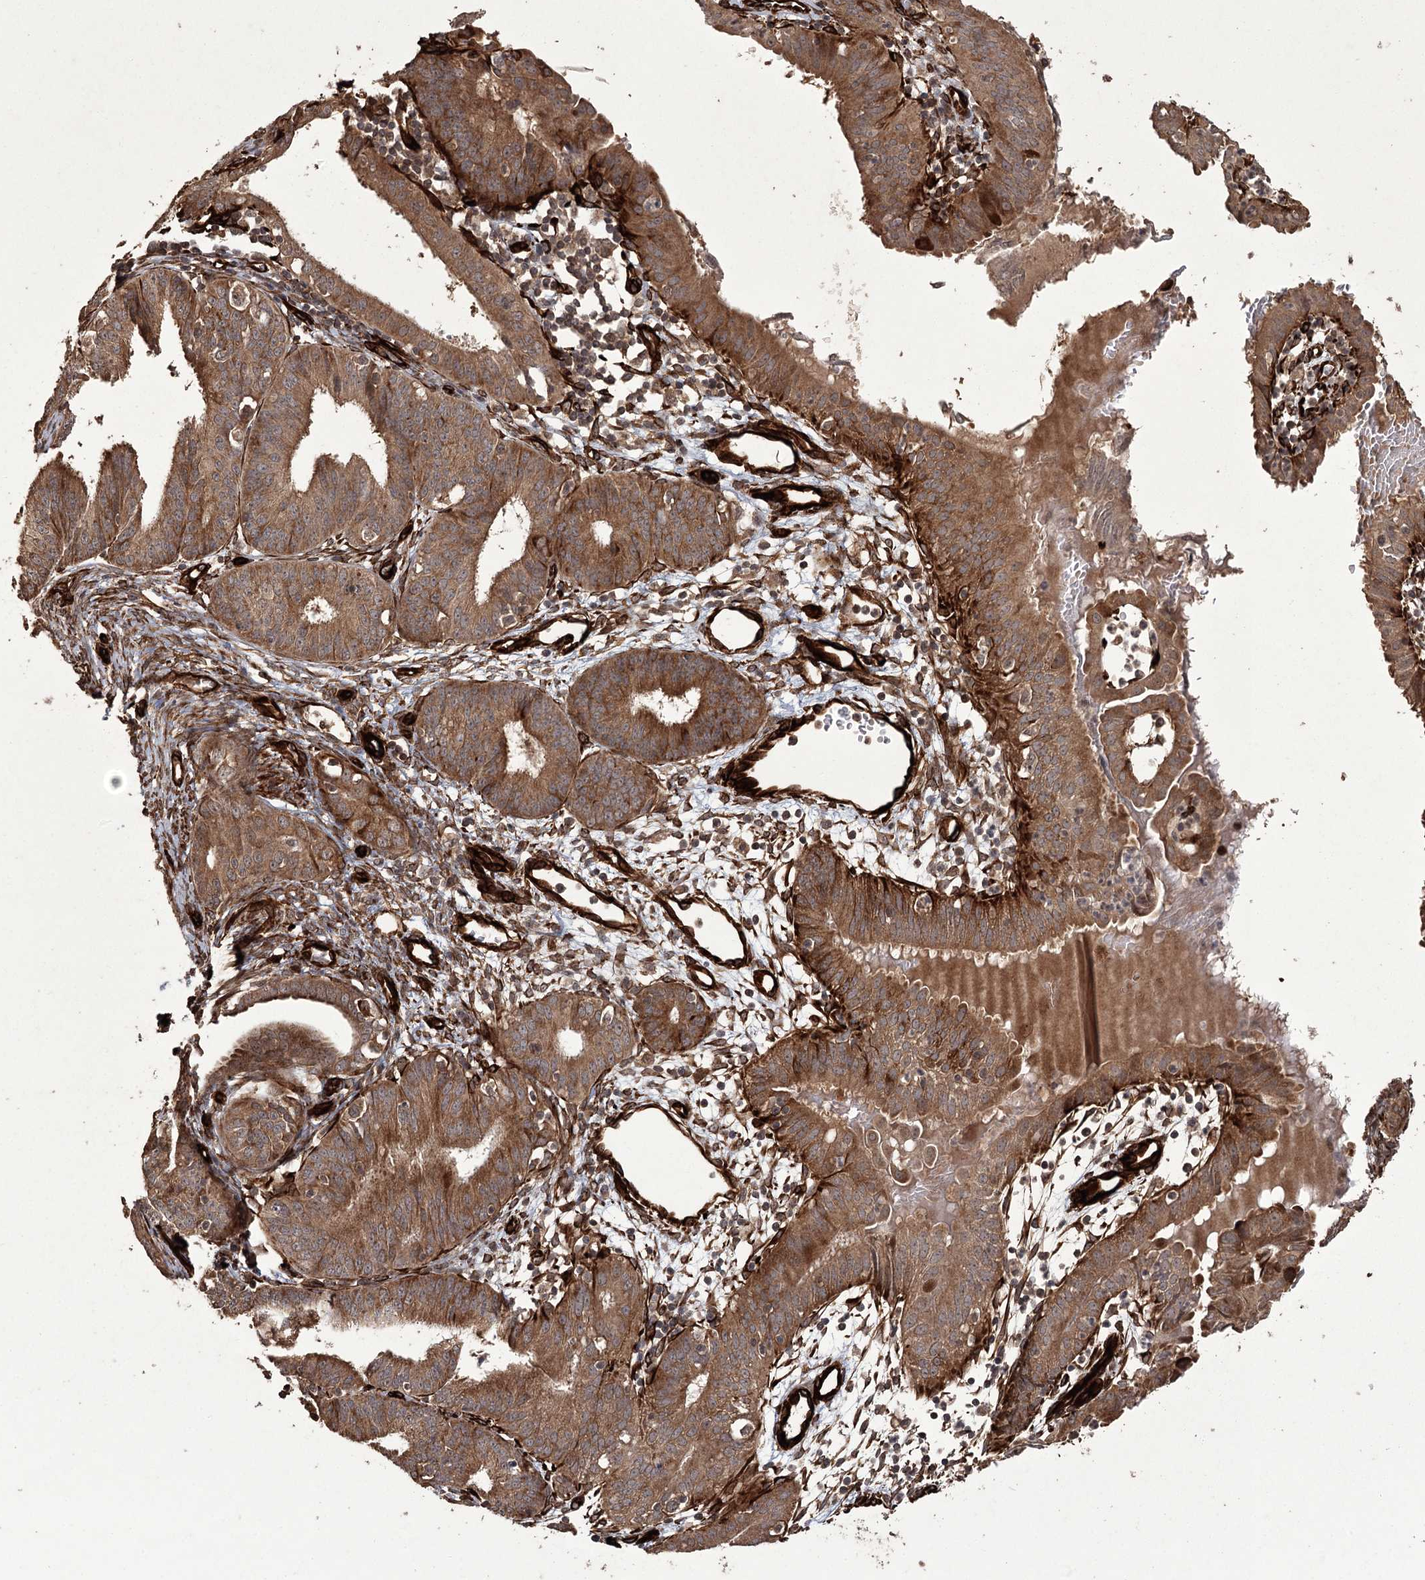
{"staining": {"intensity": "moderate", "quantity": ">75%", "location": "cytoplasmic/membranous"}, "tissue": "endometrial cancer", "cell_type": "Tumor cells", "image_type": "cancer", "snomed": [{"axis": "morphology", "description": "Adenocarcinoma, NOS"}, {"axis": "topography", "description": "Endometrium"}], "caption": "This image displays immunohistochemistry staining of human endometrial cancer, with medium moderate cytoplasmic/membranous positivity in about >75% of tumor cells.", "gene": "RPAP3", "patient": {"sex": "female", "age": 51}}